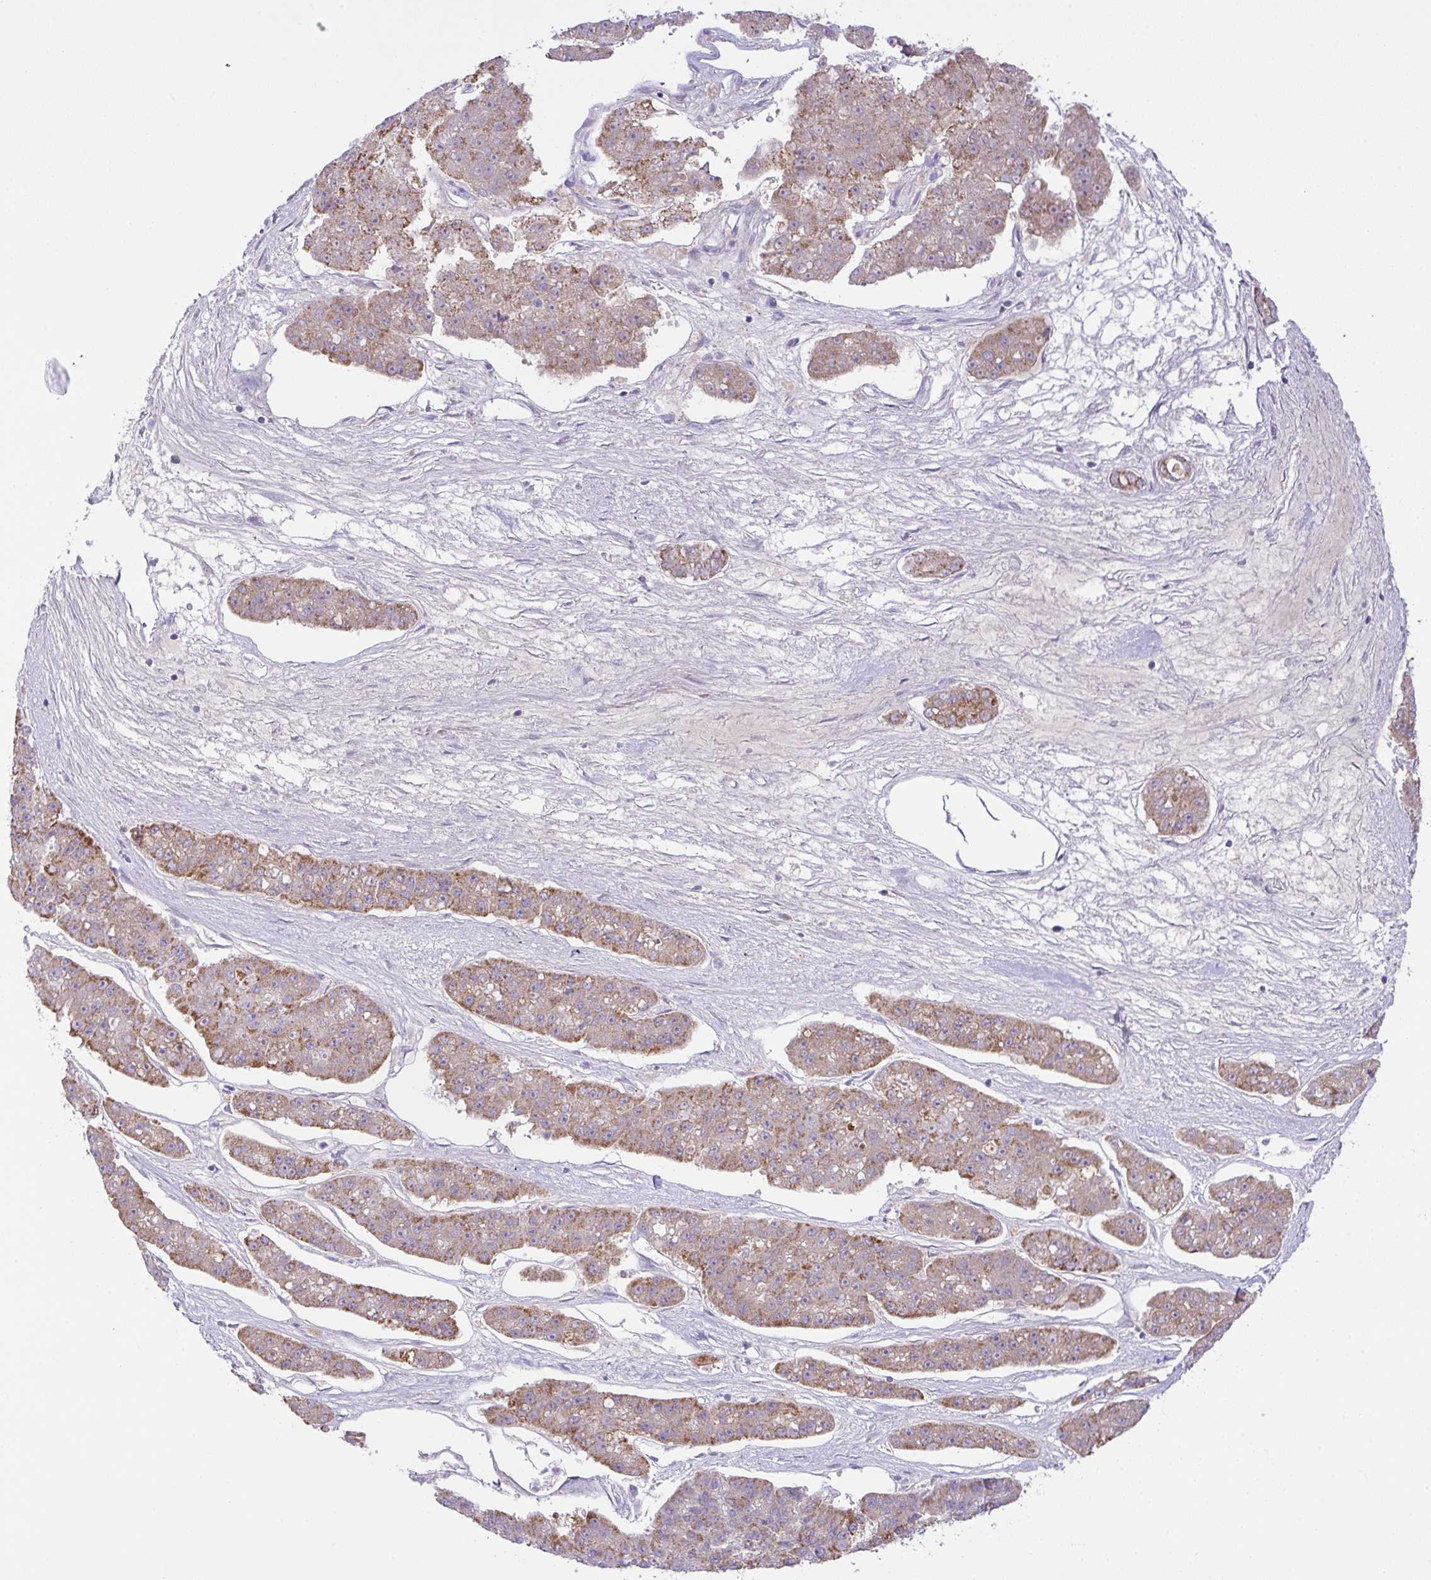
{"staining": {"intensity": "moderate", "quantity": ">75%", "location": "cytoplasmic/membranous"}, "tissue": "pancreatic cancer", "cell_type": "Tumor cells", "image_type": "cancer", "snomed": [{"axis": "morphology", "description": "Adenocarcinoma, NOS"}, {"axis": "topography", "description": "Pancreas"}], "caption": "IHC image of pancreatic cancer (adenocarcinoma) stained for a protein (brown), which demonstrates medium levels of moderate cytoplasmic/membranous expression in about >75% of tumor cells.", "gene": "CHDH", "patient": {"sex": "male", "age": 50}}